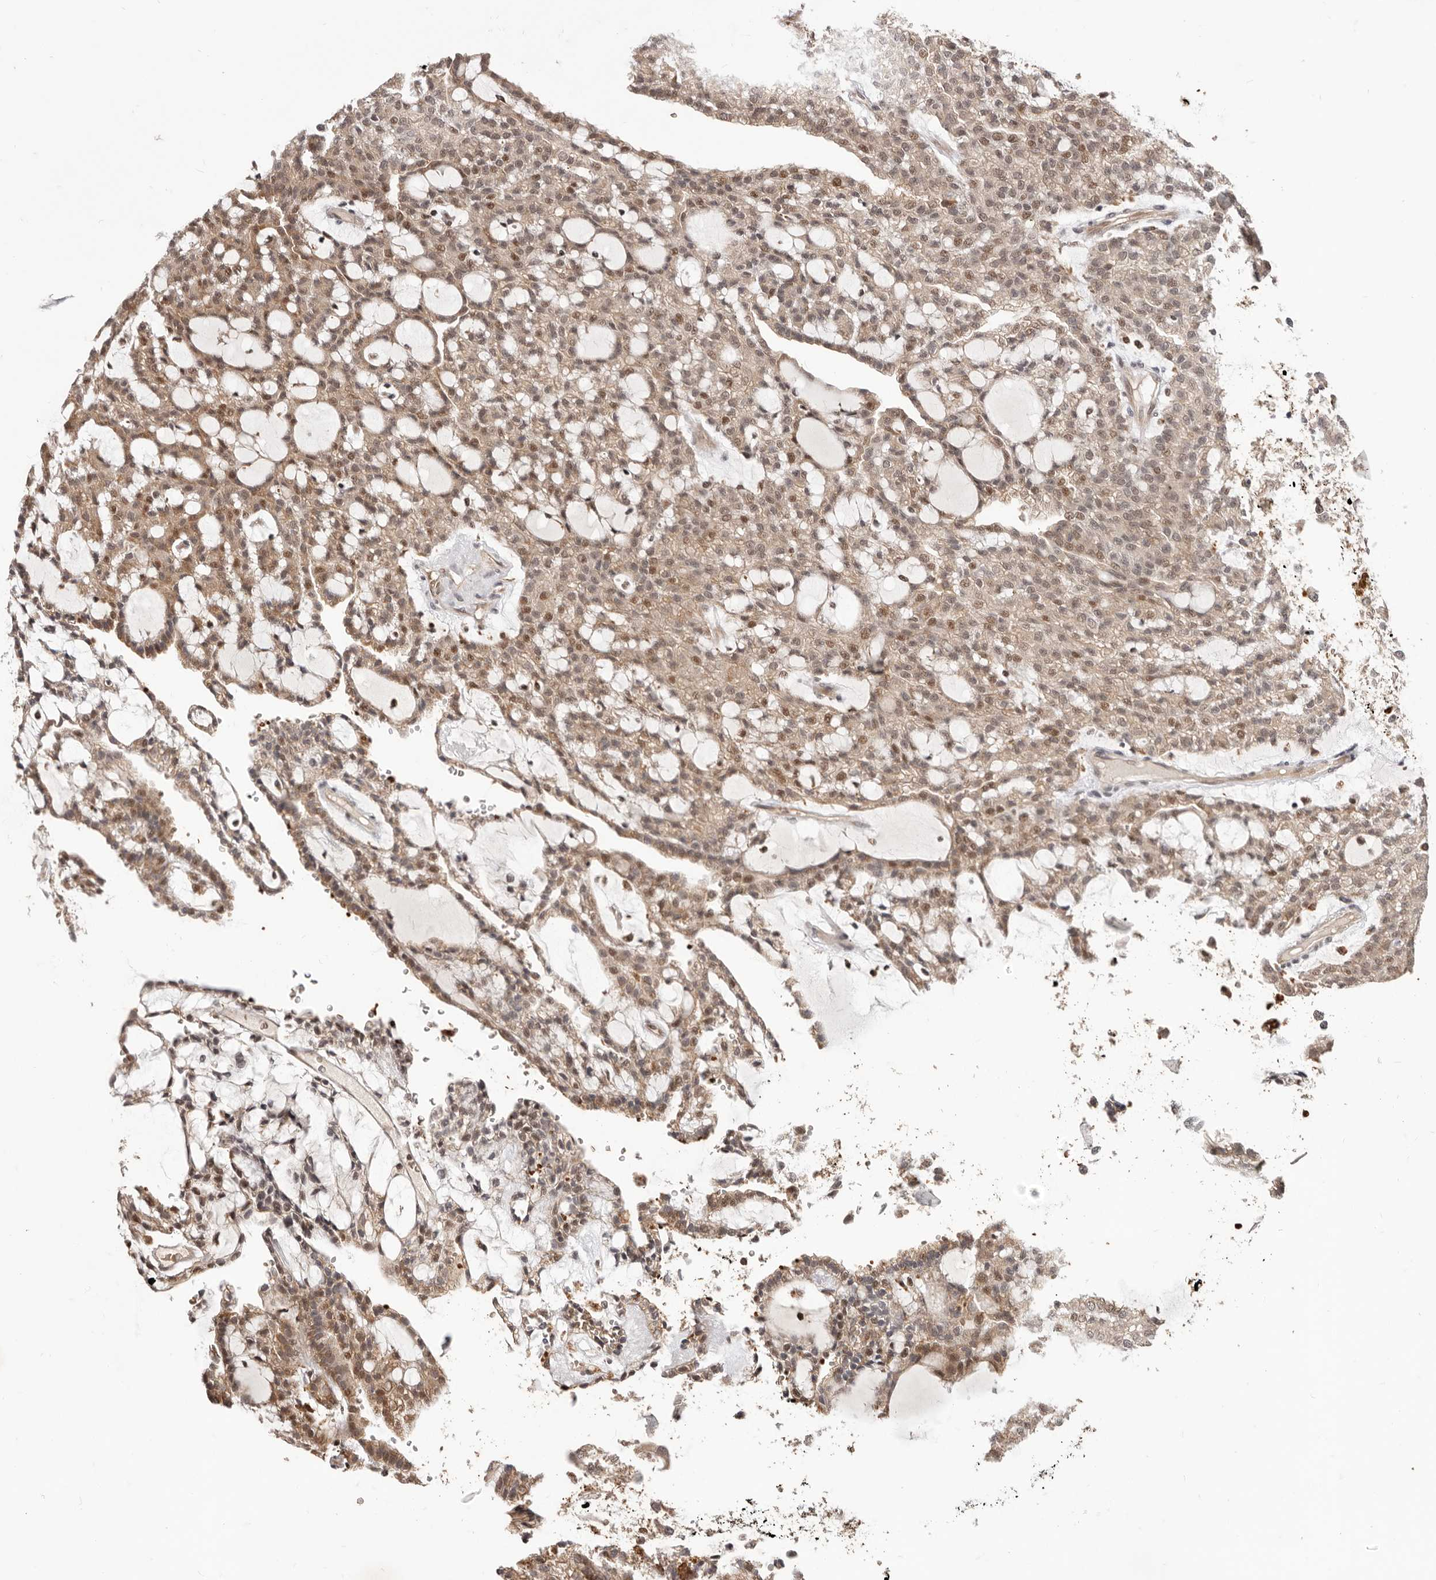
{"staining": {"intensity": "moderate", "quantity": ">75%", "location": "nuclear"}, "tissue": "renal cancer", "cell_type": "Tumor cells", "image_type": "cancer", "snomed": [{"axis": "morphology", "description": "Adenocarcinoma, NOS"}, {"axis": "topography", "description": "Kidney"}], "caption": "An immunohistochemistry micrograph of tumor tissue is shown. Protein staining in brown shows moderate nuclear positivity in renal cancer within tumor cells.", "gene": "NCOA3", "patient": {"sex": "male", "age": 63}}